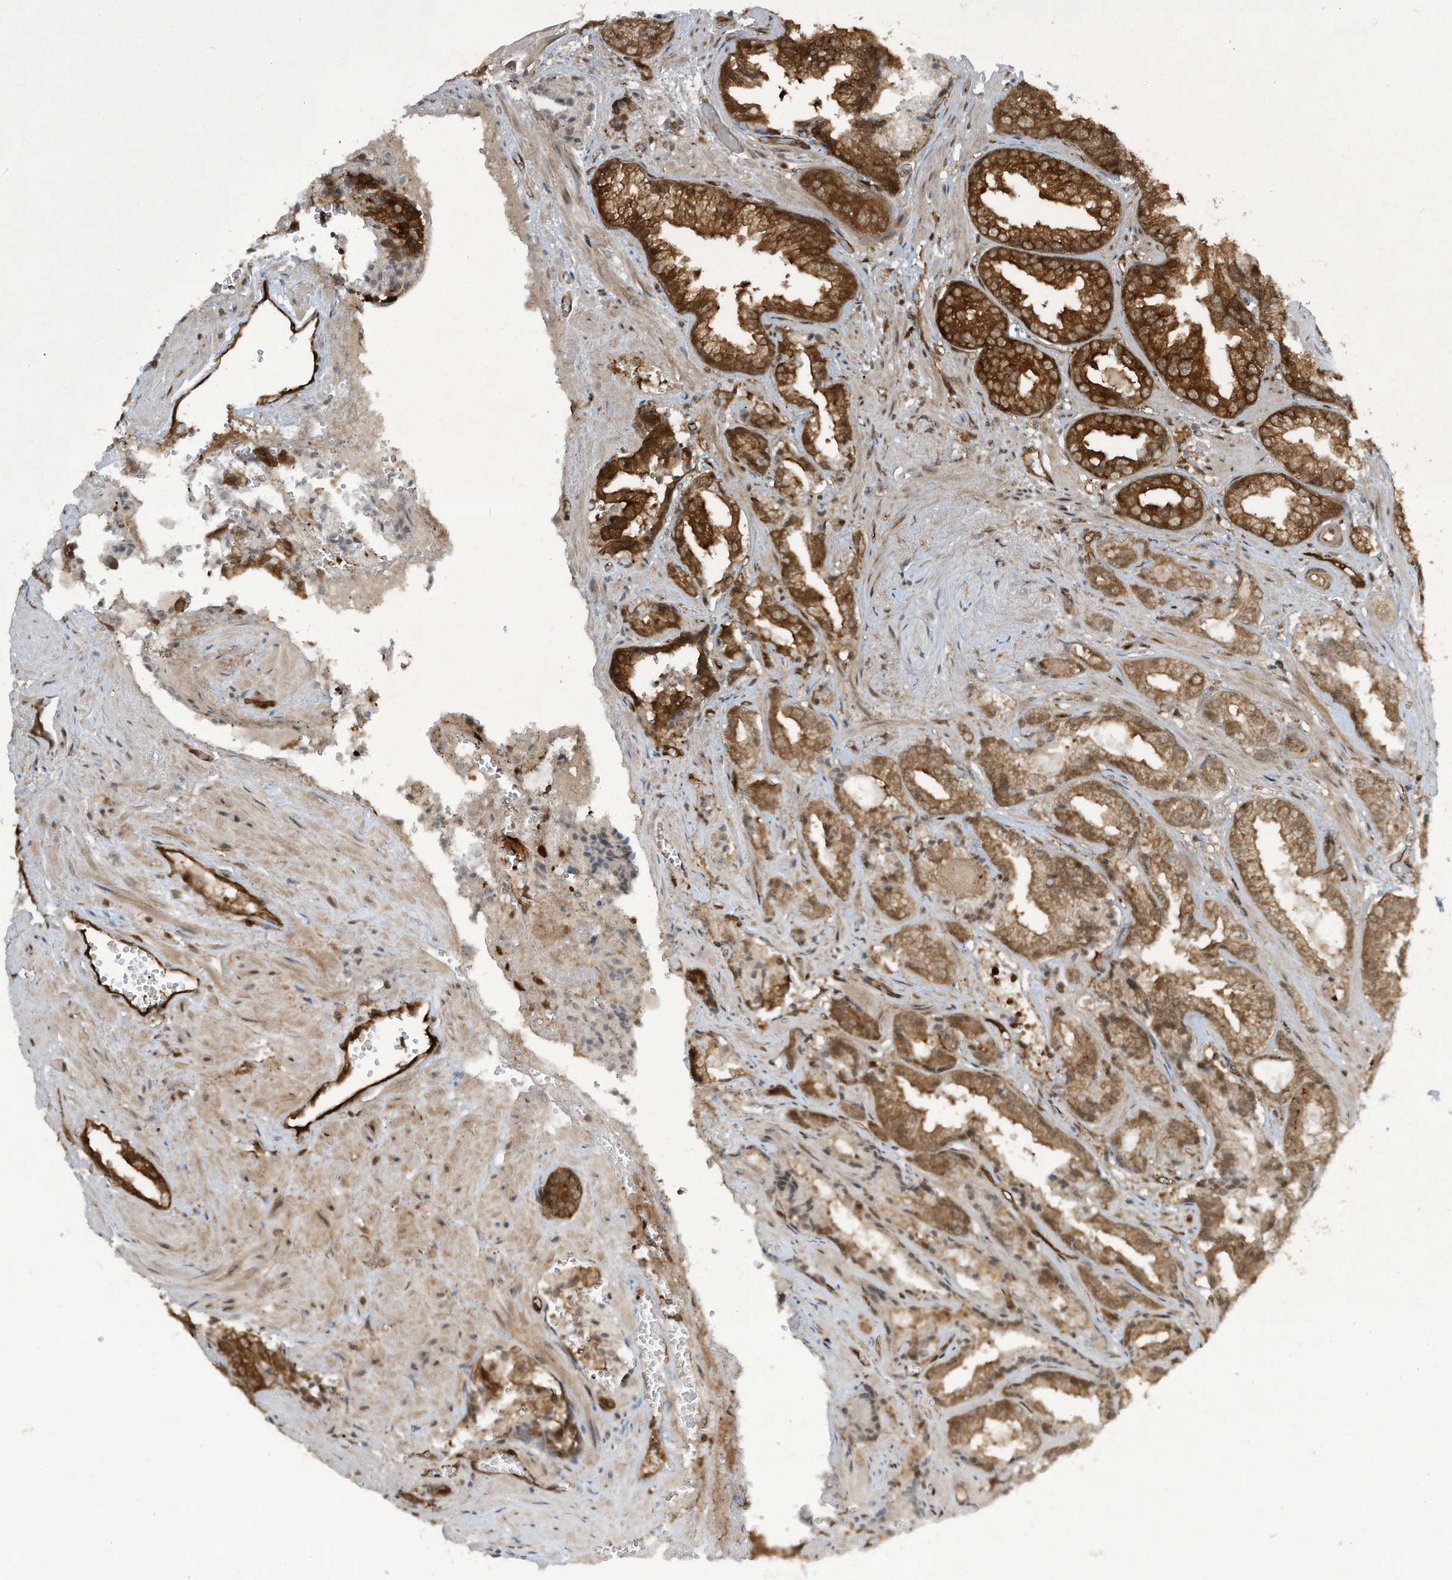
{"staining": {"intensity": "strong", "quantity": ">75%", "location": "cytoplasmic/membranous"}, "tissue": "prostate cancer", "cell_type": "Tumor cells", "image_type": "cancer", "snomed": [{"axis": "morphology", "description": "Adenocarcinoma, High grade"}, {"axis": "topography", "description": "Prostate"}], "caption": "Protein staining shows strong cytoplasmic/membranous expression in about >75% of tumor cells in high-grade adenocarcinoma (prostate).", "gene": "CERT1", "patient": {"sex": "male", "age": 71}}